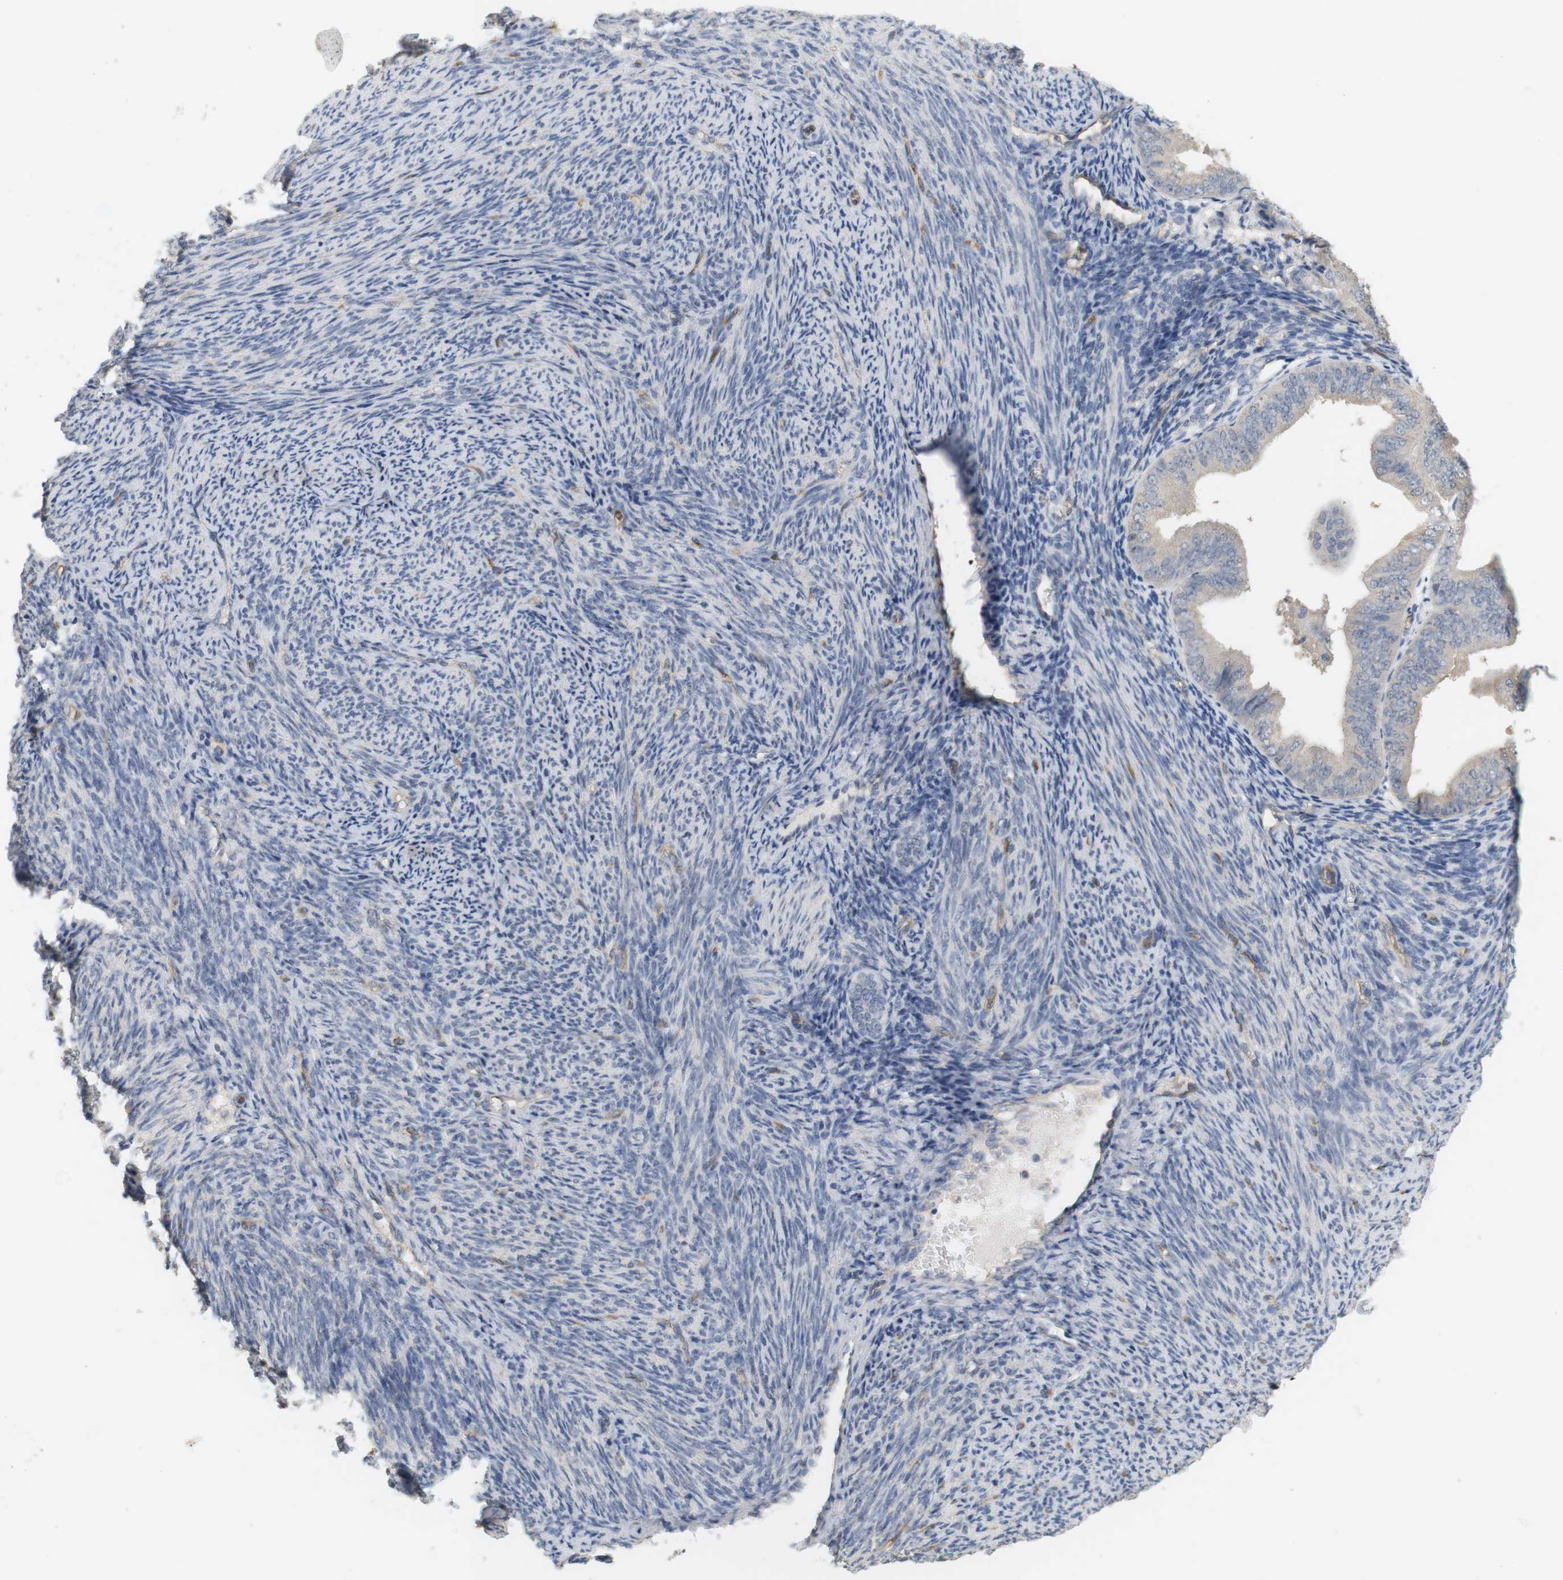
{"staining": {"intensity": "negative", "quantity": "none", "location": "none"}, "tissue": "endometrial cancer", "cell_type": "Tumor cells", "image_type": "cancer", "snomed": [{"axis": "morphology", "description": "Adenocarcinoma, NOS"}, {"axis": "topography", "description": "Endometrium"}], "caption": "DAB immunohistochemical staining of human endometrial adenocarcinoma exhibits no significant positivity in tumor cells.", "gene": "OSR1", "patient": {"sex": "female", "age": 63}}